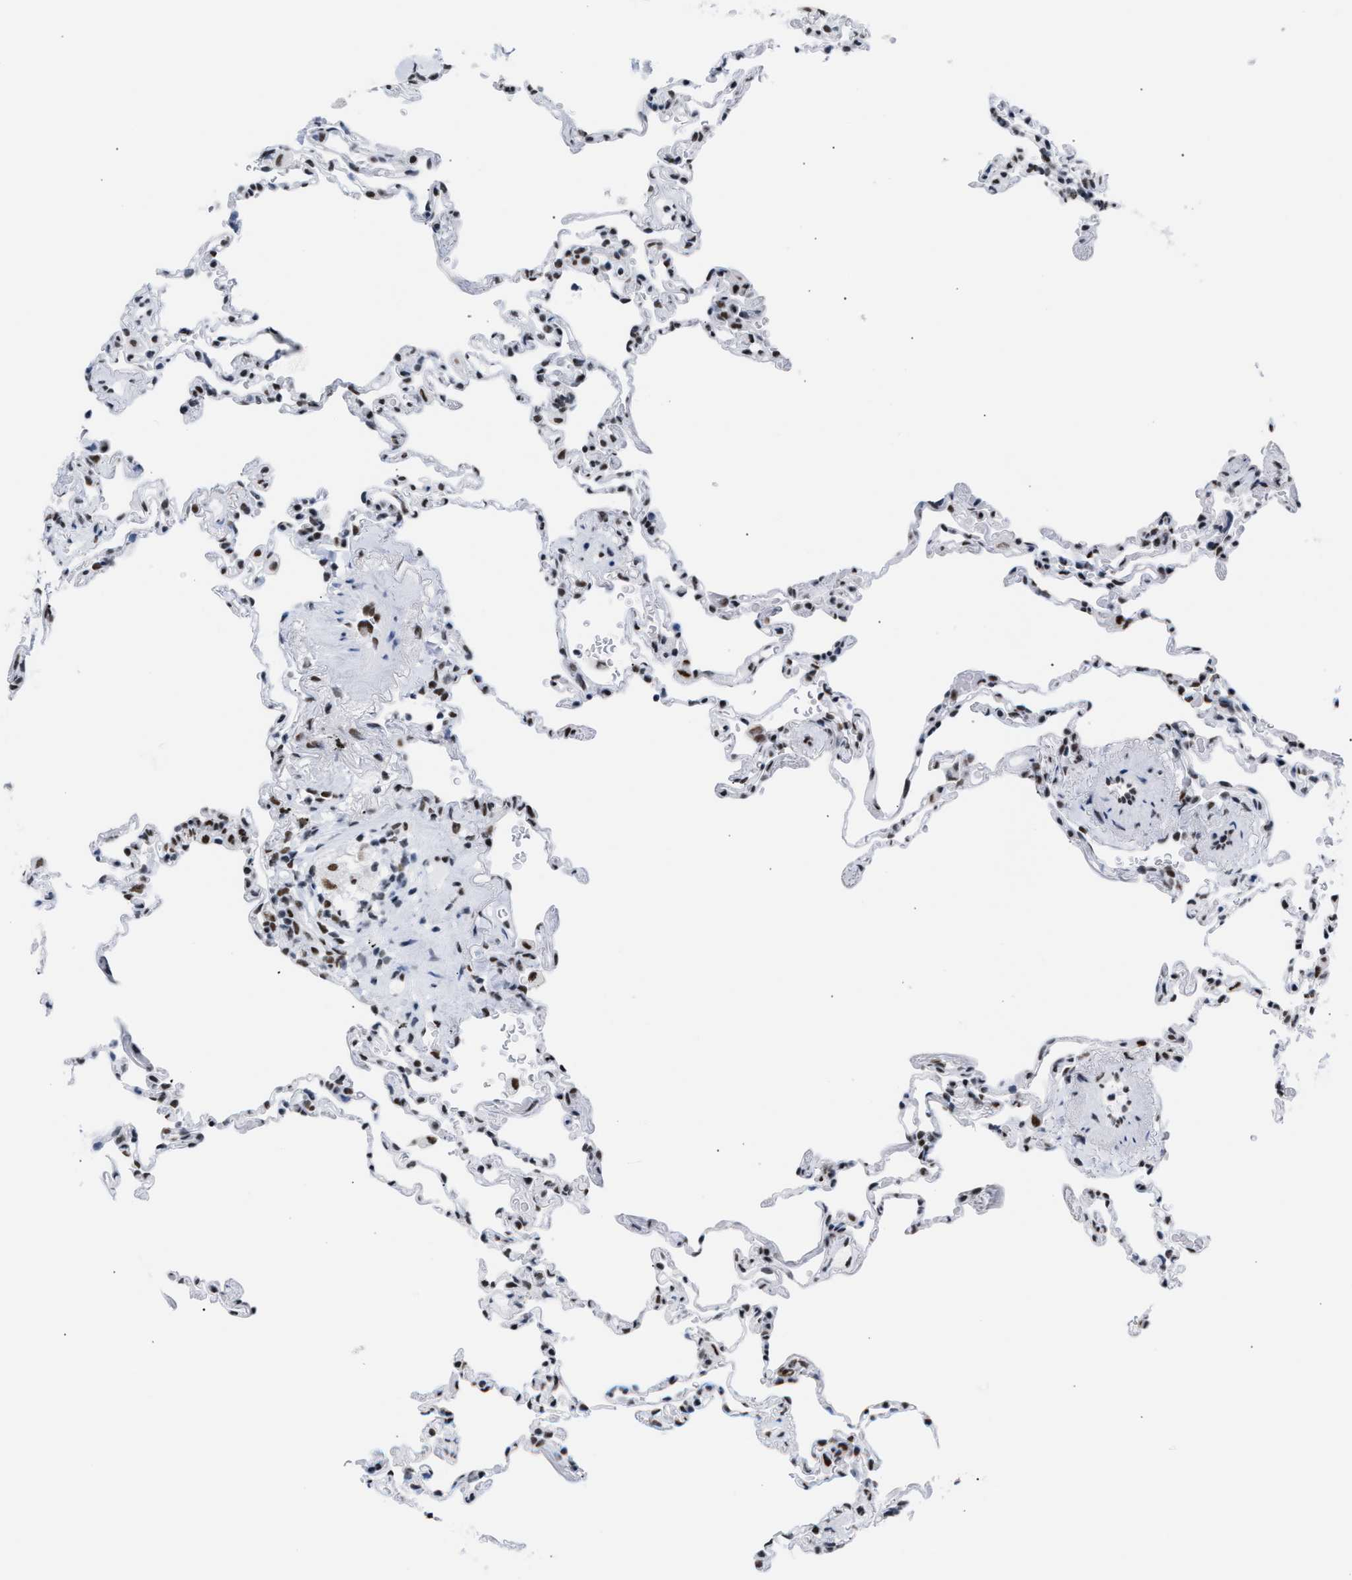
{"staining": {"intensity": "weak", "quantity": "<25%", "location": "nuclear"}, "tissue": "lung", "cell_type": "Alveolar cells", "image_type": "normal", "snomed": [{"axis": "morphology", "description": "Normal tissue, NOS"}, {"axis": "topography", "description": "Lung"}], "caption": "IHC histopathology image of benign lung stained for a protein (brown), which exhibits no positivity in alveolar cells. (DAB (3,3'-diaminobenzidine) IHC with hematoxylin counter stain).", "gene": "CCAR2", "patient": {"sex": "male", "age": 59}}